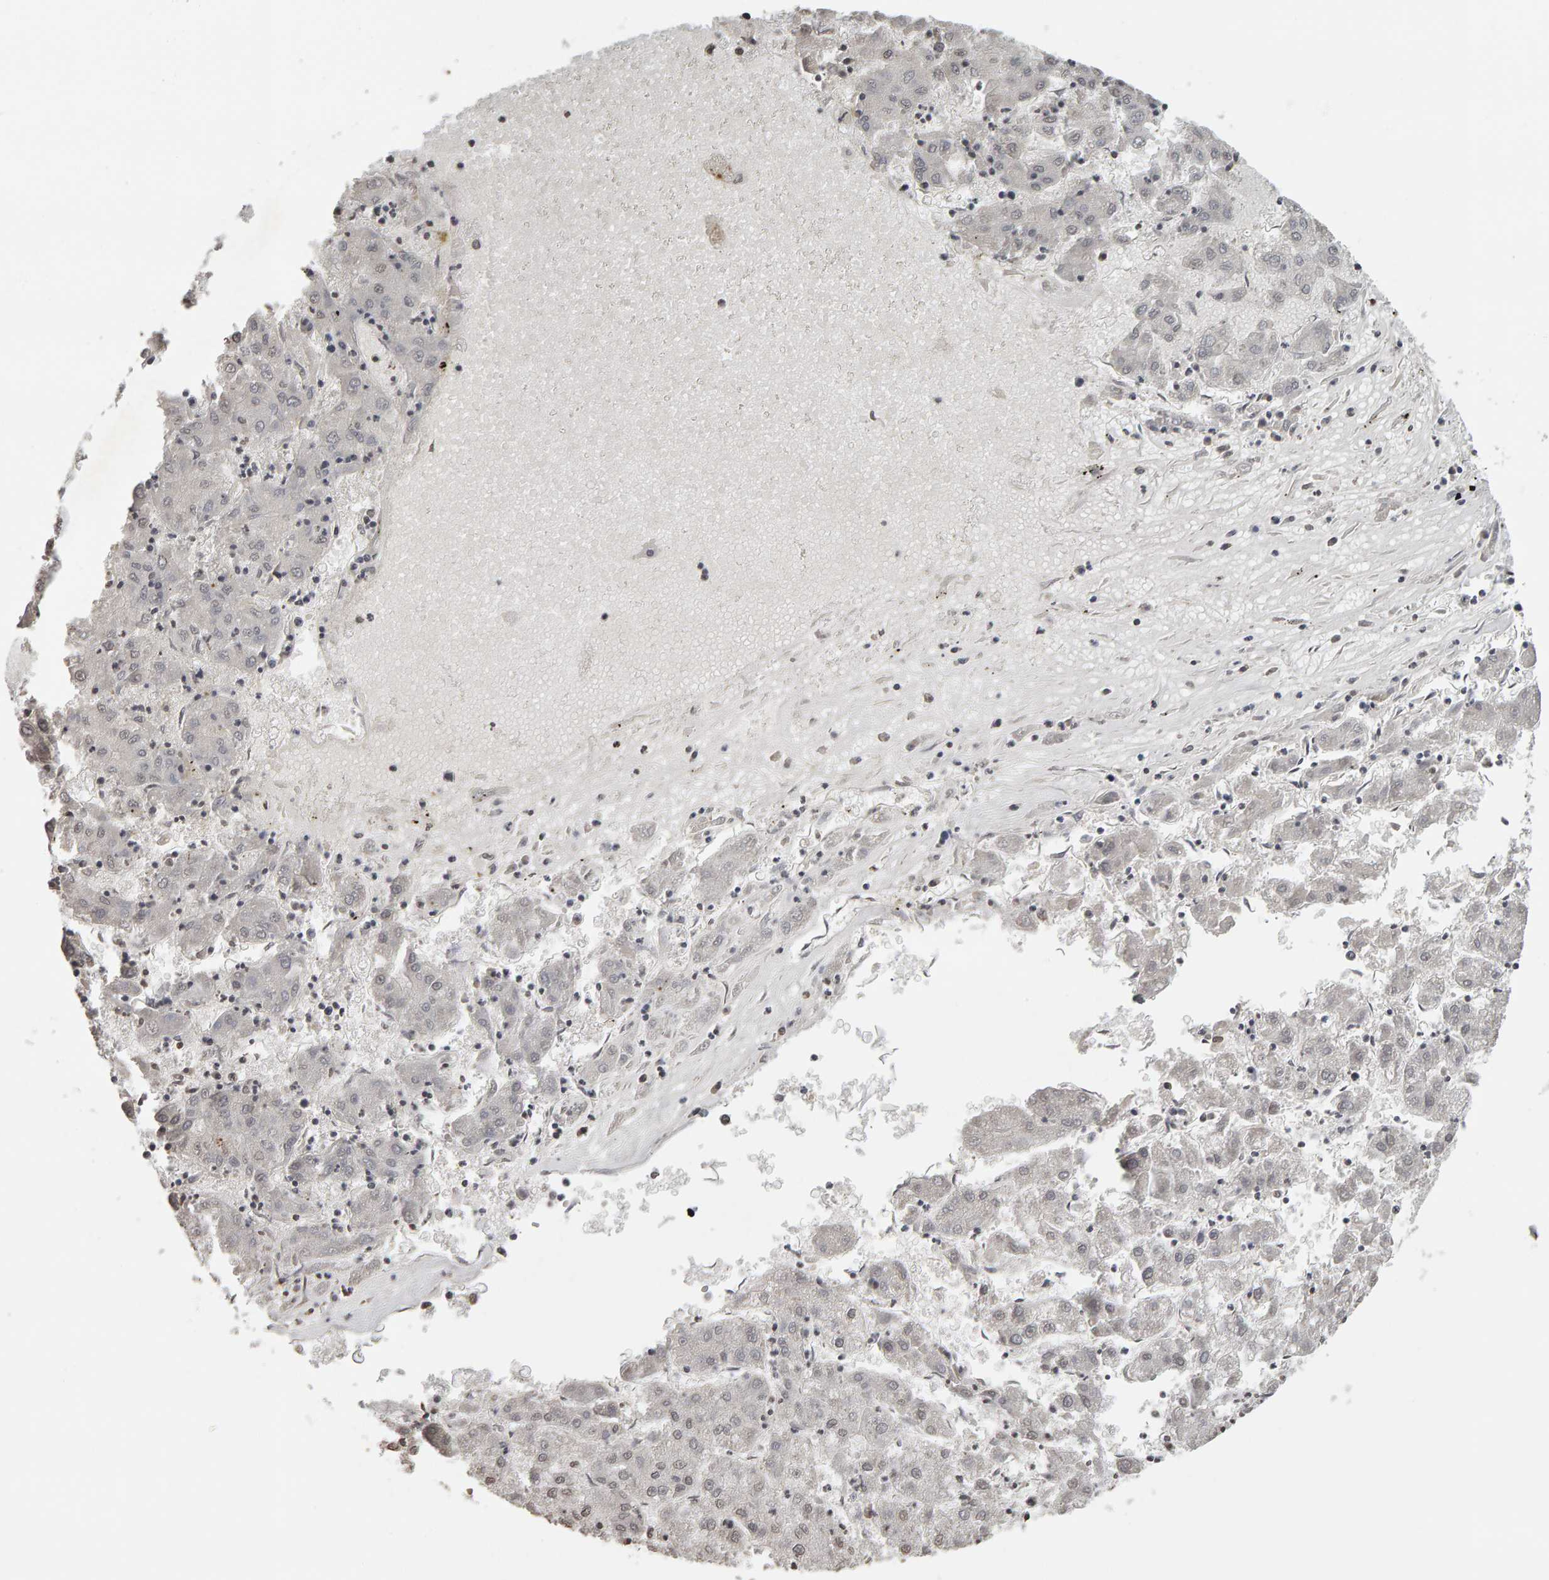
{"staining": {"intensity": "weak", "quantity": "25%-75%", "location": "nuclear"}, "tissue": "liver cancer", "cell_type": "Tumor cells", "image_type": "cancer", "snomed": [{"axis": "morphology", "description": "Carcinoma, Hepatocellular, NOS"}, {"axis": "topography", "description": "Liver"}], "caption": "Human hepatocellular carcinoma (liver) stained with a brown dye shows weak nuclear positive expression in approximately 25%-75% of tumor cells.", "gene": "AFF4", "patient": {"sex": "male", "age": 72}}